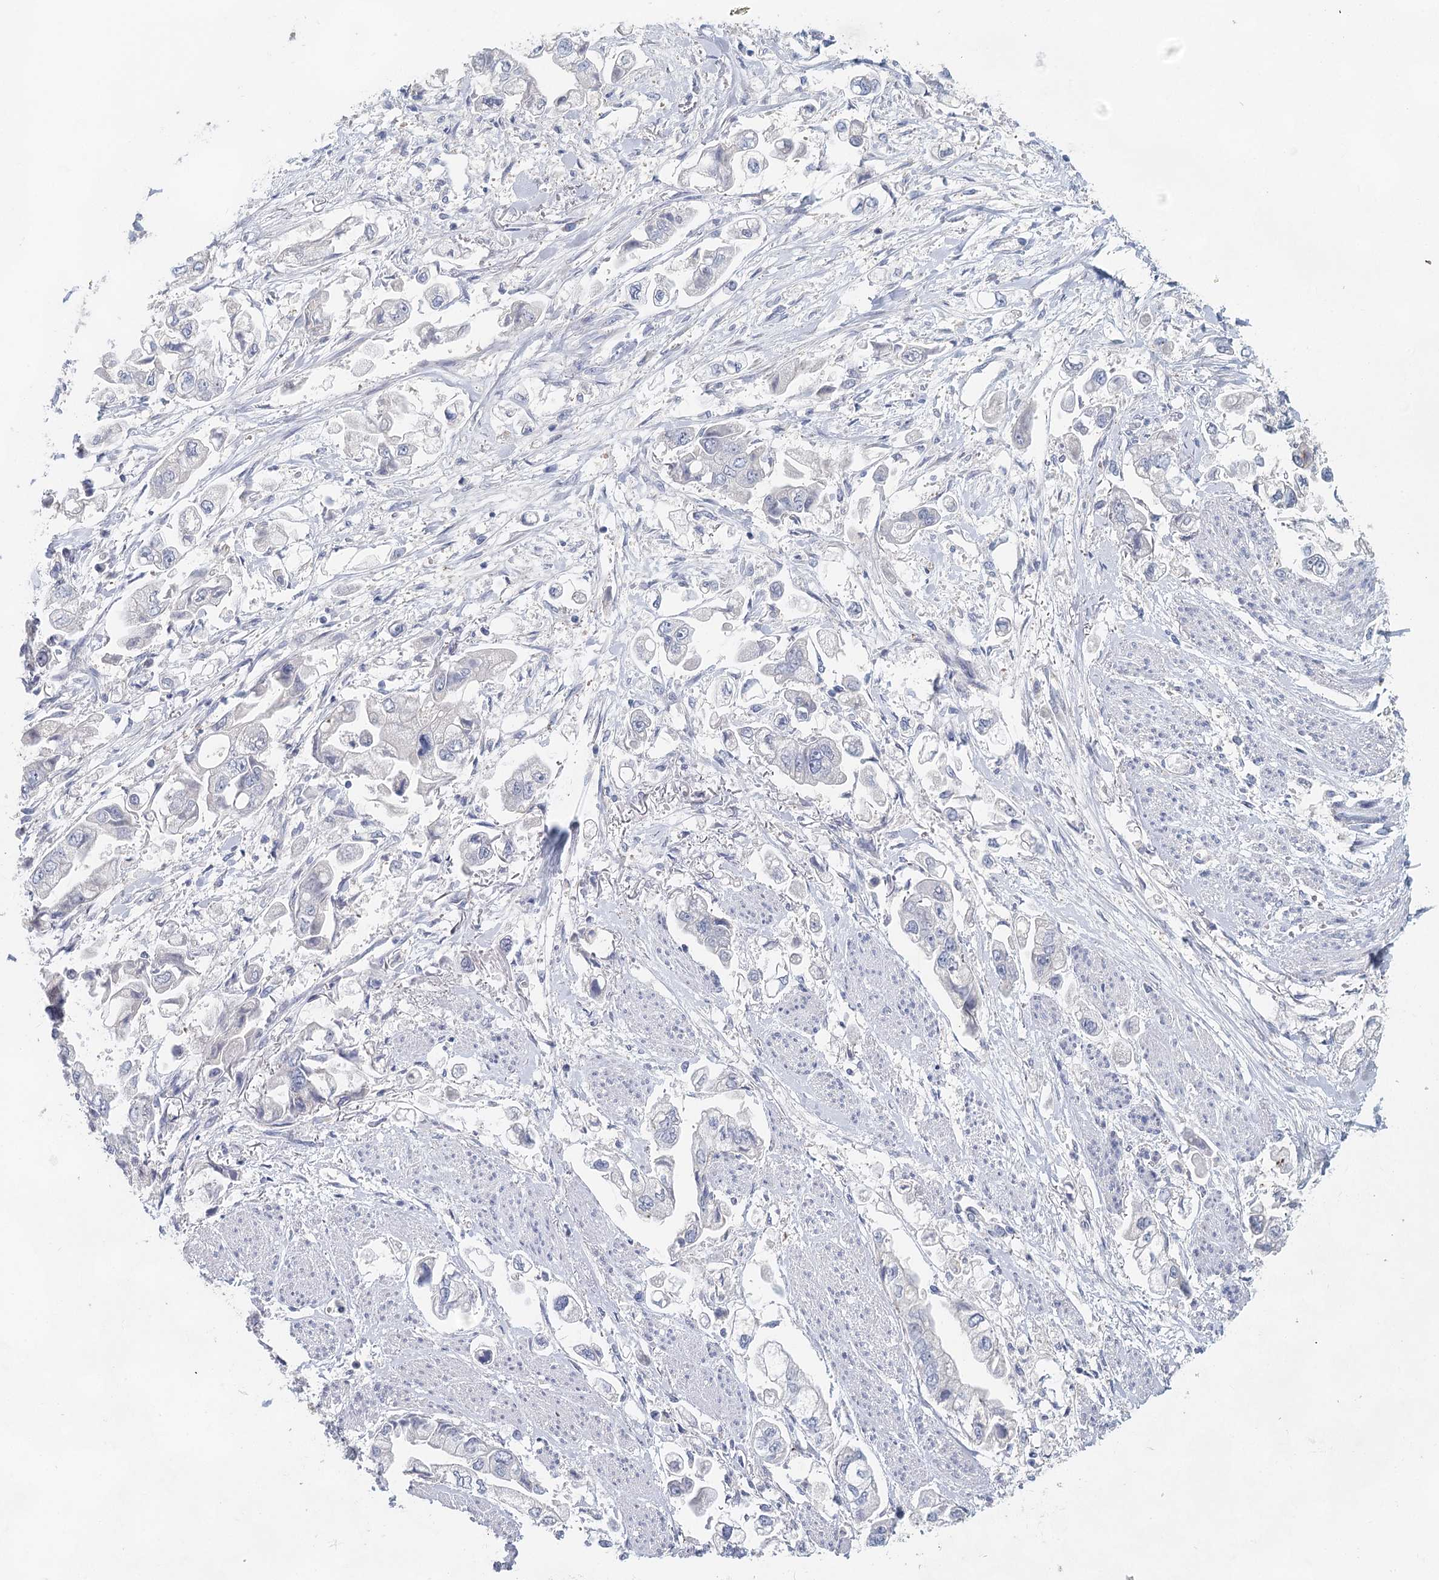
{"staining": {"intensity": "negative", "quantity": "none", "location": "none"}, "tissue": "stomach cancer", "cell_type": "Tumor cells", "image_type": "cancer", "snomed": [{"axis": "morphology", "description": "Adenocarcinoma, NOS"}, {"axis": "topography", "description": "Stomach"}], "caption": "DAB immunohistochemical staining of adenocarcinoma (stomach) exhibits no significant expression in tumor cells.", "gene": "SLC19A3", "patient": {"sex": "male", "age": 62}}